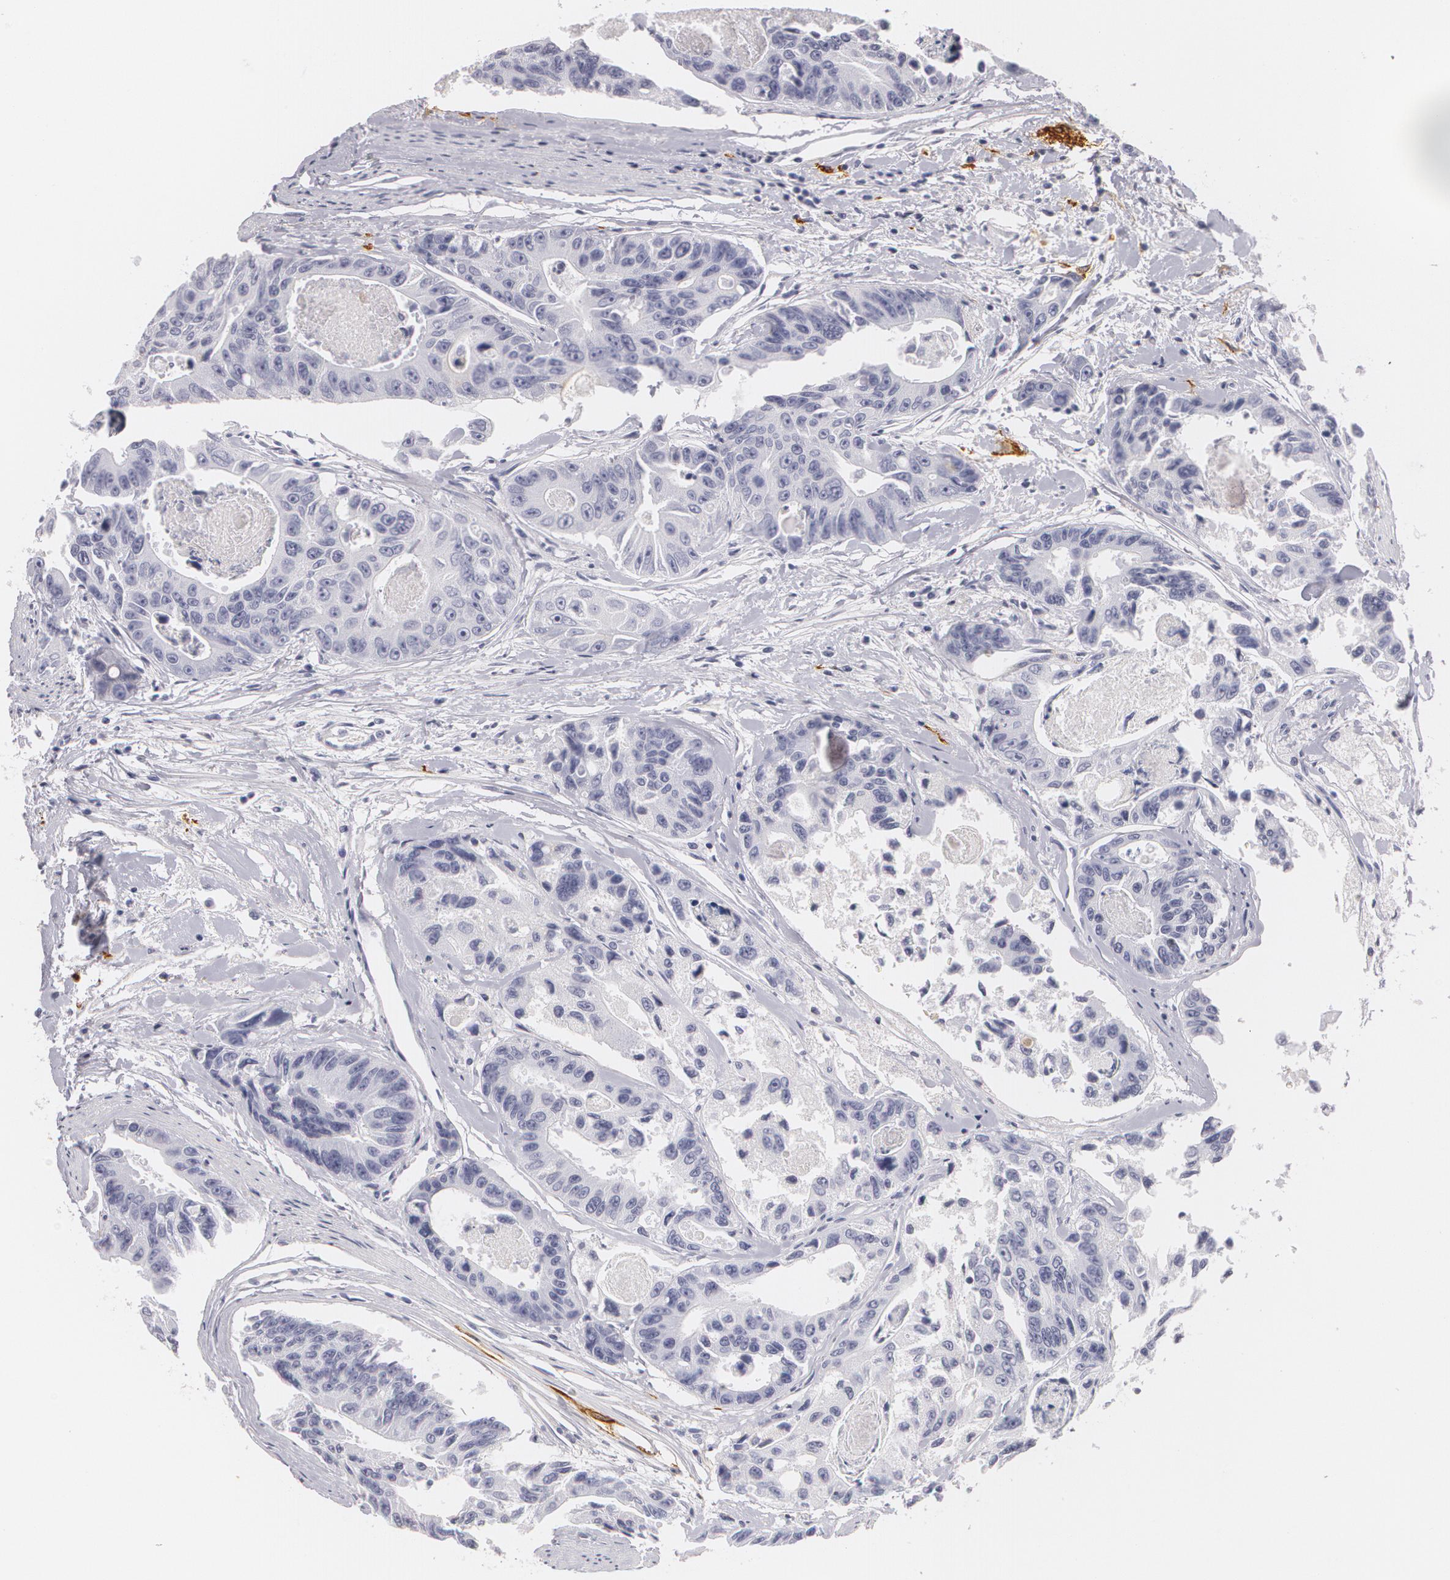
{"staining": {"intensity": "negative", "quantity": "none", "location": "none"}, "tissue": "colorectal cancer", "cell_type": "Tumor cells", "image_type": "cancer", "snomed": [{"axis": "morphology", "description": "Adenocarcinoma, NOS"}, {"axis": "topography", "description": "Colon"}], "caption": "There is no significant staining in tumor cells of colorectal cancer (adenocarcinoma).", "gene": "NGFR", "patient": {"sex": "female", "age": 86}}